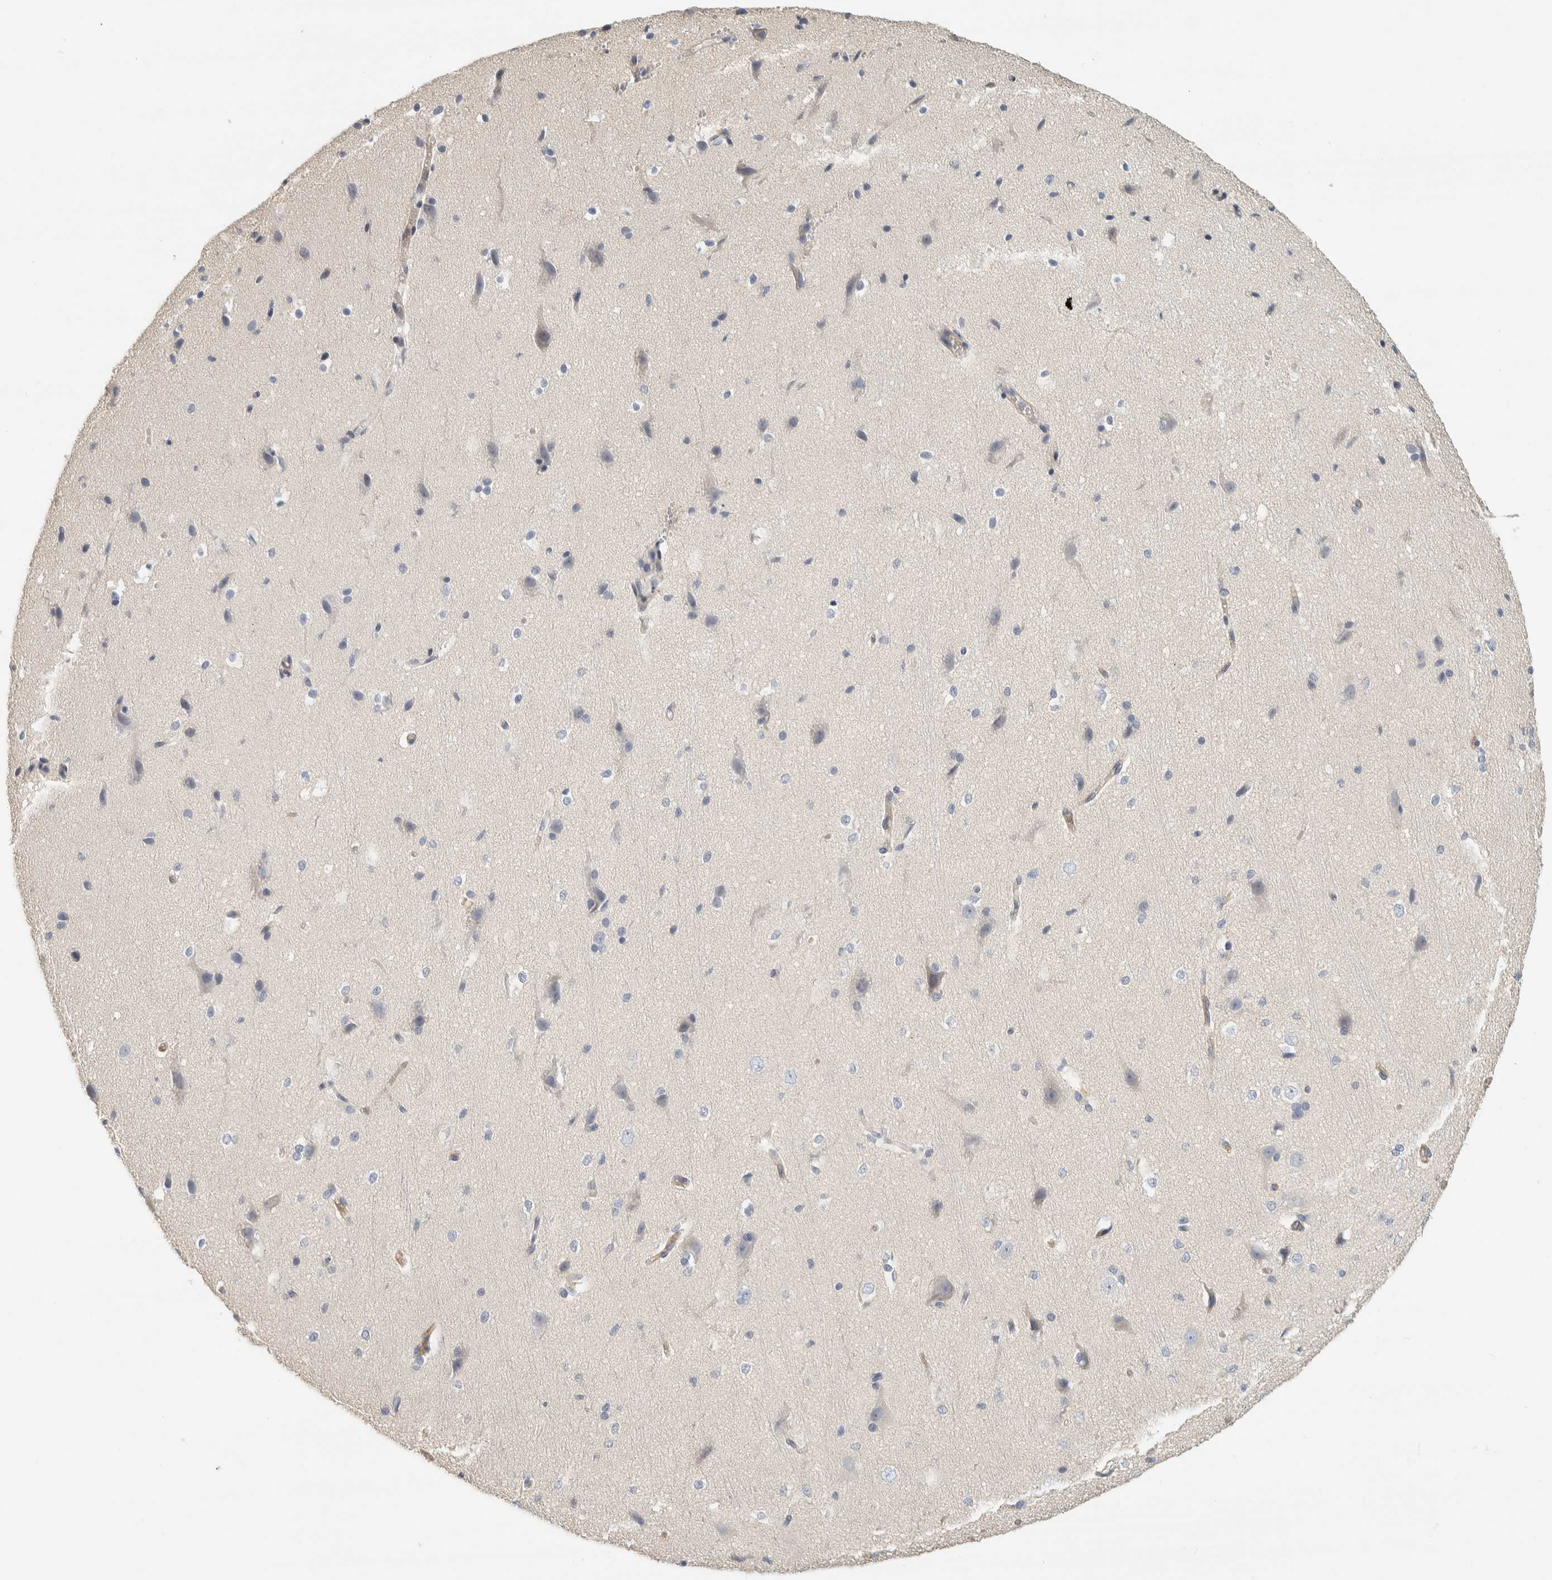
{"staining": {"intensity": "negative", "quantity": "none", "location": "none"}, "tissue": "cerebral cortex", "cell_type": "Endothelial cells", "image_type": "normal", "snomed": [{"axis": "morphology", "description": "Normal tissue, NOS"}, {"axis": "morphology", "description": "Developmental malformation"}, {"axis": "topography", "description": "Cerebral cortex"}], "caption": "Immunohistochemical staining of benign human cerebral cortex reveals no significant staining in endothelial cells. Brightfield microscopy of immunohistochemistry stained with DAB (brown) and hematoxylin (blue), captured at high magnification.", "gene": "CDR2", "patient": {"sex": "female", "age": 30}}